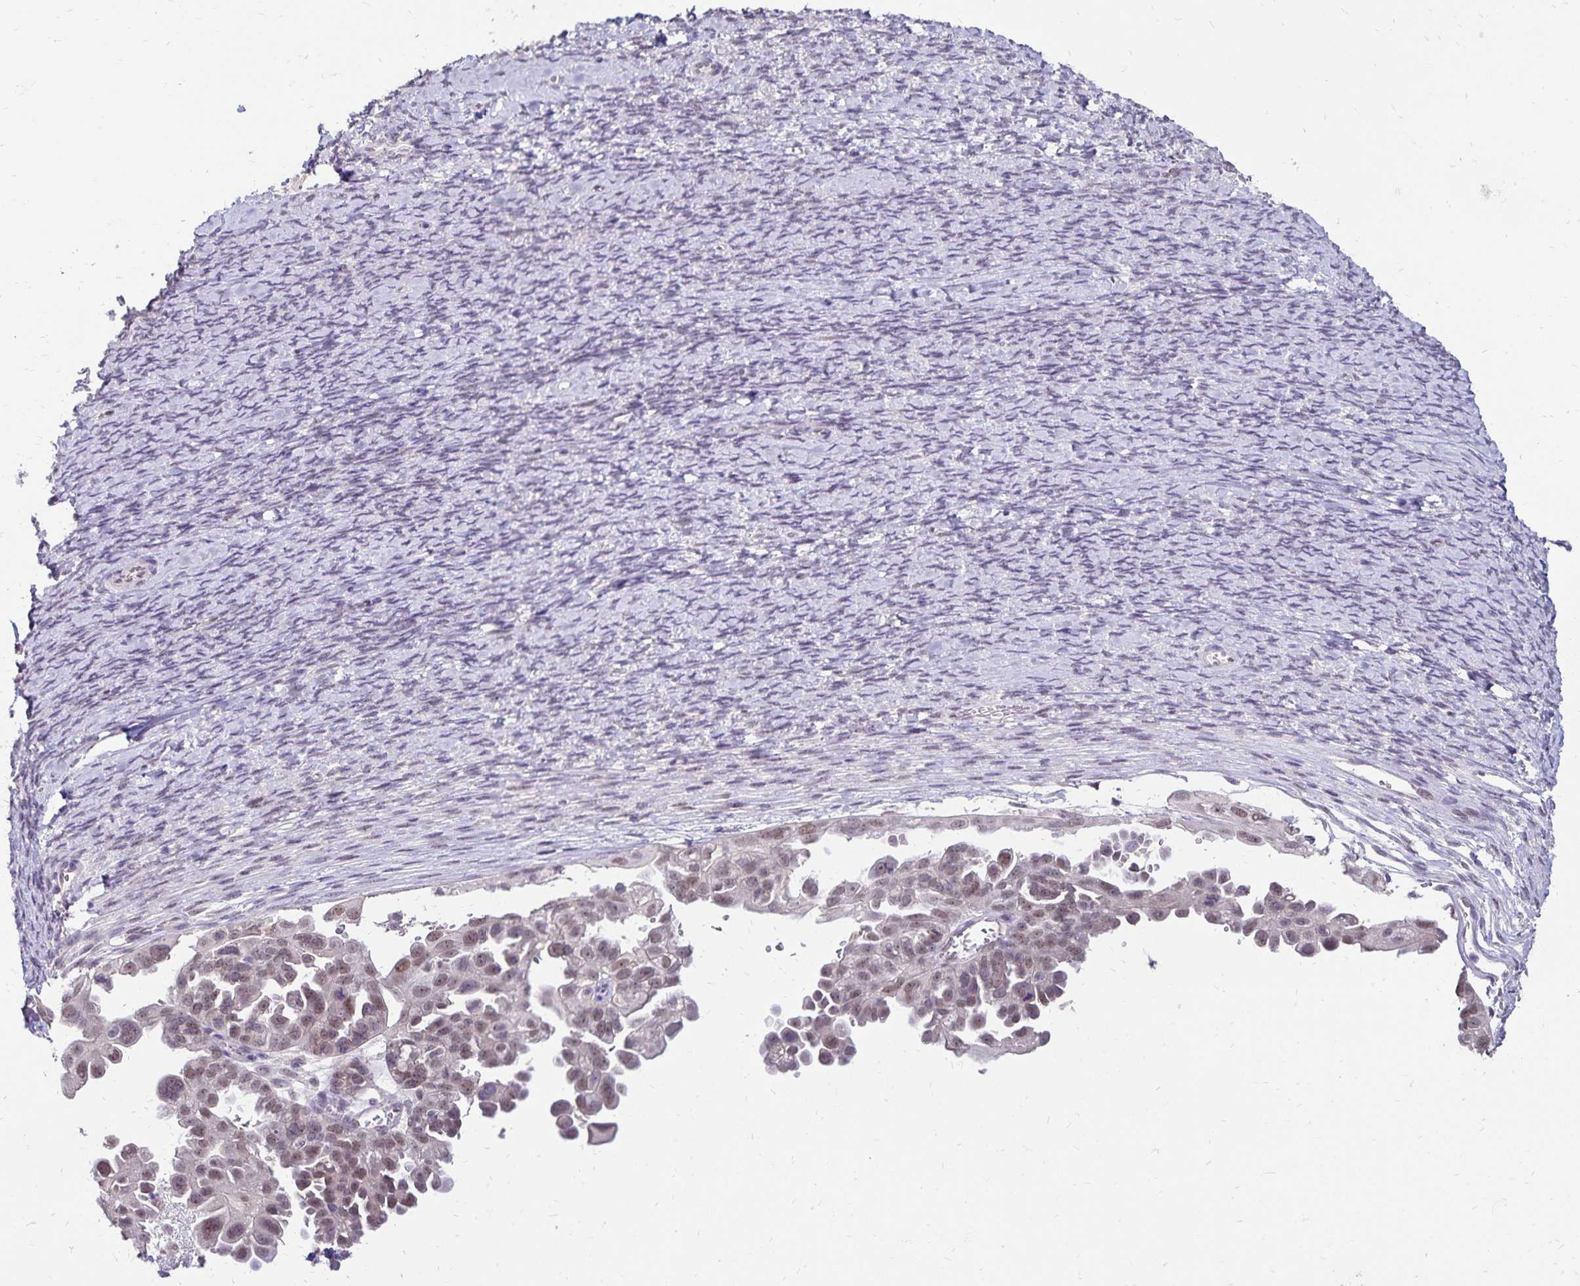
{"staining": {"intensity": "weak", "quantity": ">75%", "location": "nuclear"}, "tissue": "ovarian cancer", "cell_type": "Tumor cells", "image_type": "cancer", "snomed": [{"axis": "morphology", "description": "Cystadenocarcinoma, serous, NOS"}, {"axis": "topography", "description": "Ovary"}], "caption": "Ovarian cancer (serous cystadenocarcinoma) stained with a brown dye reveals weak nuclear positive staining in approximately >75% of tumor cells.", "gene": "POLB", "patient": {"sex": "female", "age": 53}}